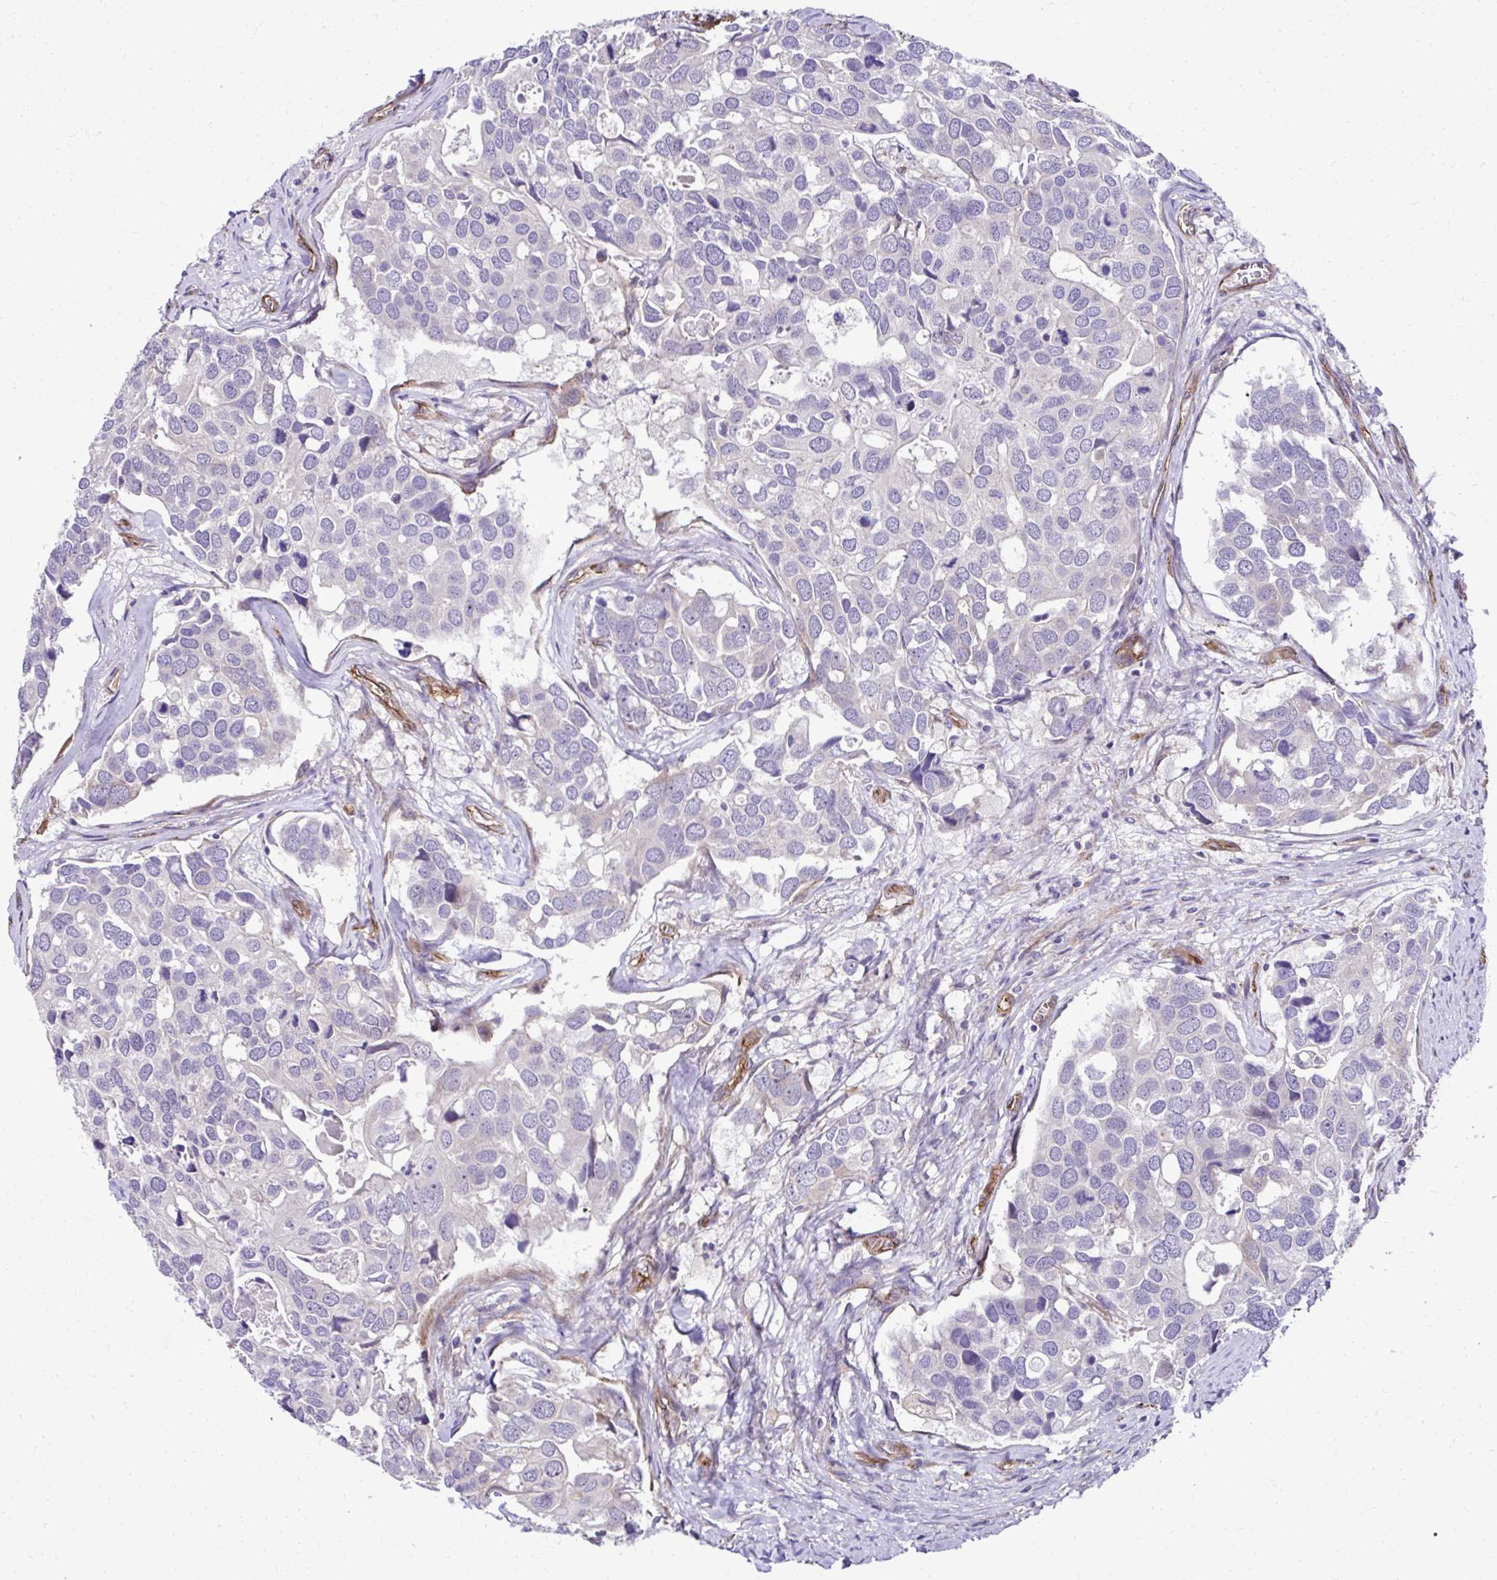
{"staining": {"intensity": "negative", "quantity": "none", "location": "none"}, "tissue": "breast cancer", "cell_type": "Tumor cells", "image_type": "cancer", "snomed": [{"axis": "morphology", "description": "Duct carcinoma"}, {"axis": "topography", "description": "Breast"}], "caption": "Immunohistochemical staining of human invasive ductal carcinoma (breast) shows no significant staining in tumor cells.", "gene": "TRIM52", "patient": {"sex": "female", "age": 83}}